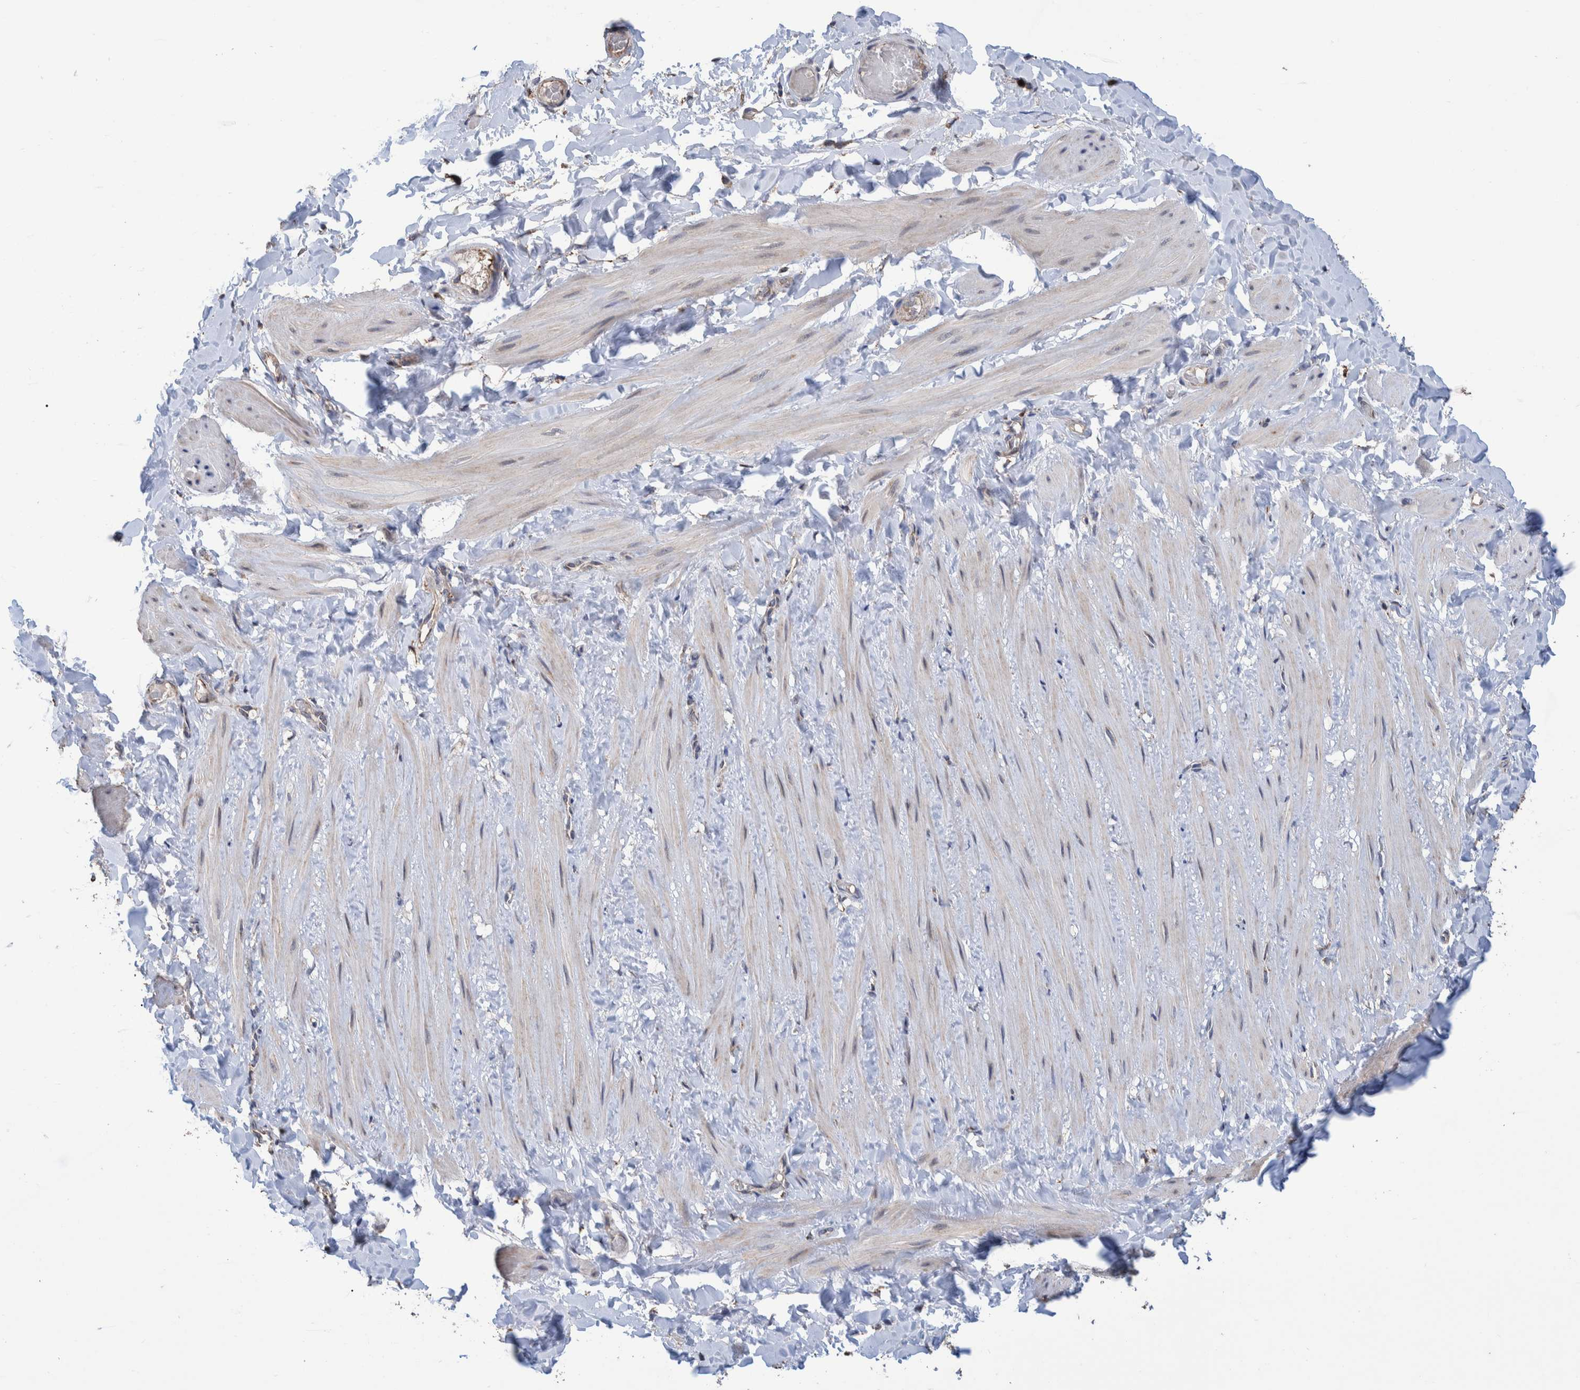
{"staining": {"intensity": "negative", "quantity": "none", "location": "none"}, "tissue": "soft tissue", "cell_type": "Fibroblasts", "image_type": "normal", "snomed": [{"axis": "morphology", "description": "Normal tissue, NOS"}, {"axis": "topography", "description": "Adipose tissue"}, {"axis": "topography", "description": "Vascular tissue"}, {"axis": "topography", "description": "Peripheral nerve tissue"}], "caption": "High power microscopy image of an immunohistochemistry (IHC) photomicrograph of normal soft tissue, revealing no significant staining in fibroblasts.", "gene": "DECR1", "patient": {"sex": "male", "age": 25}}